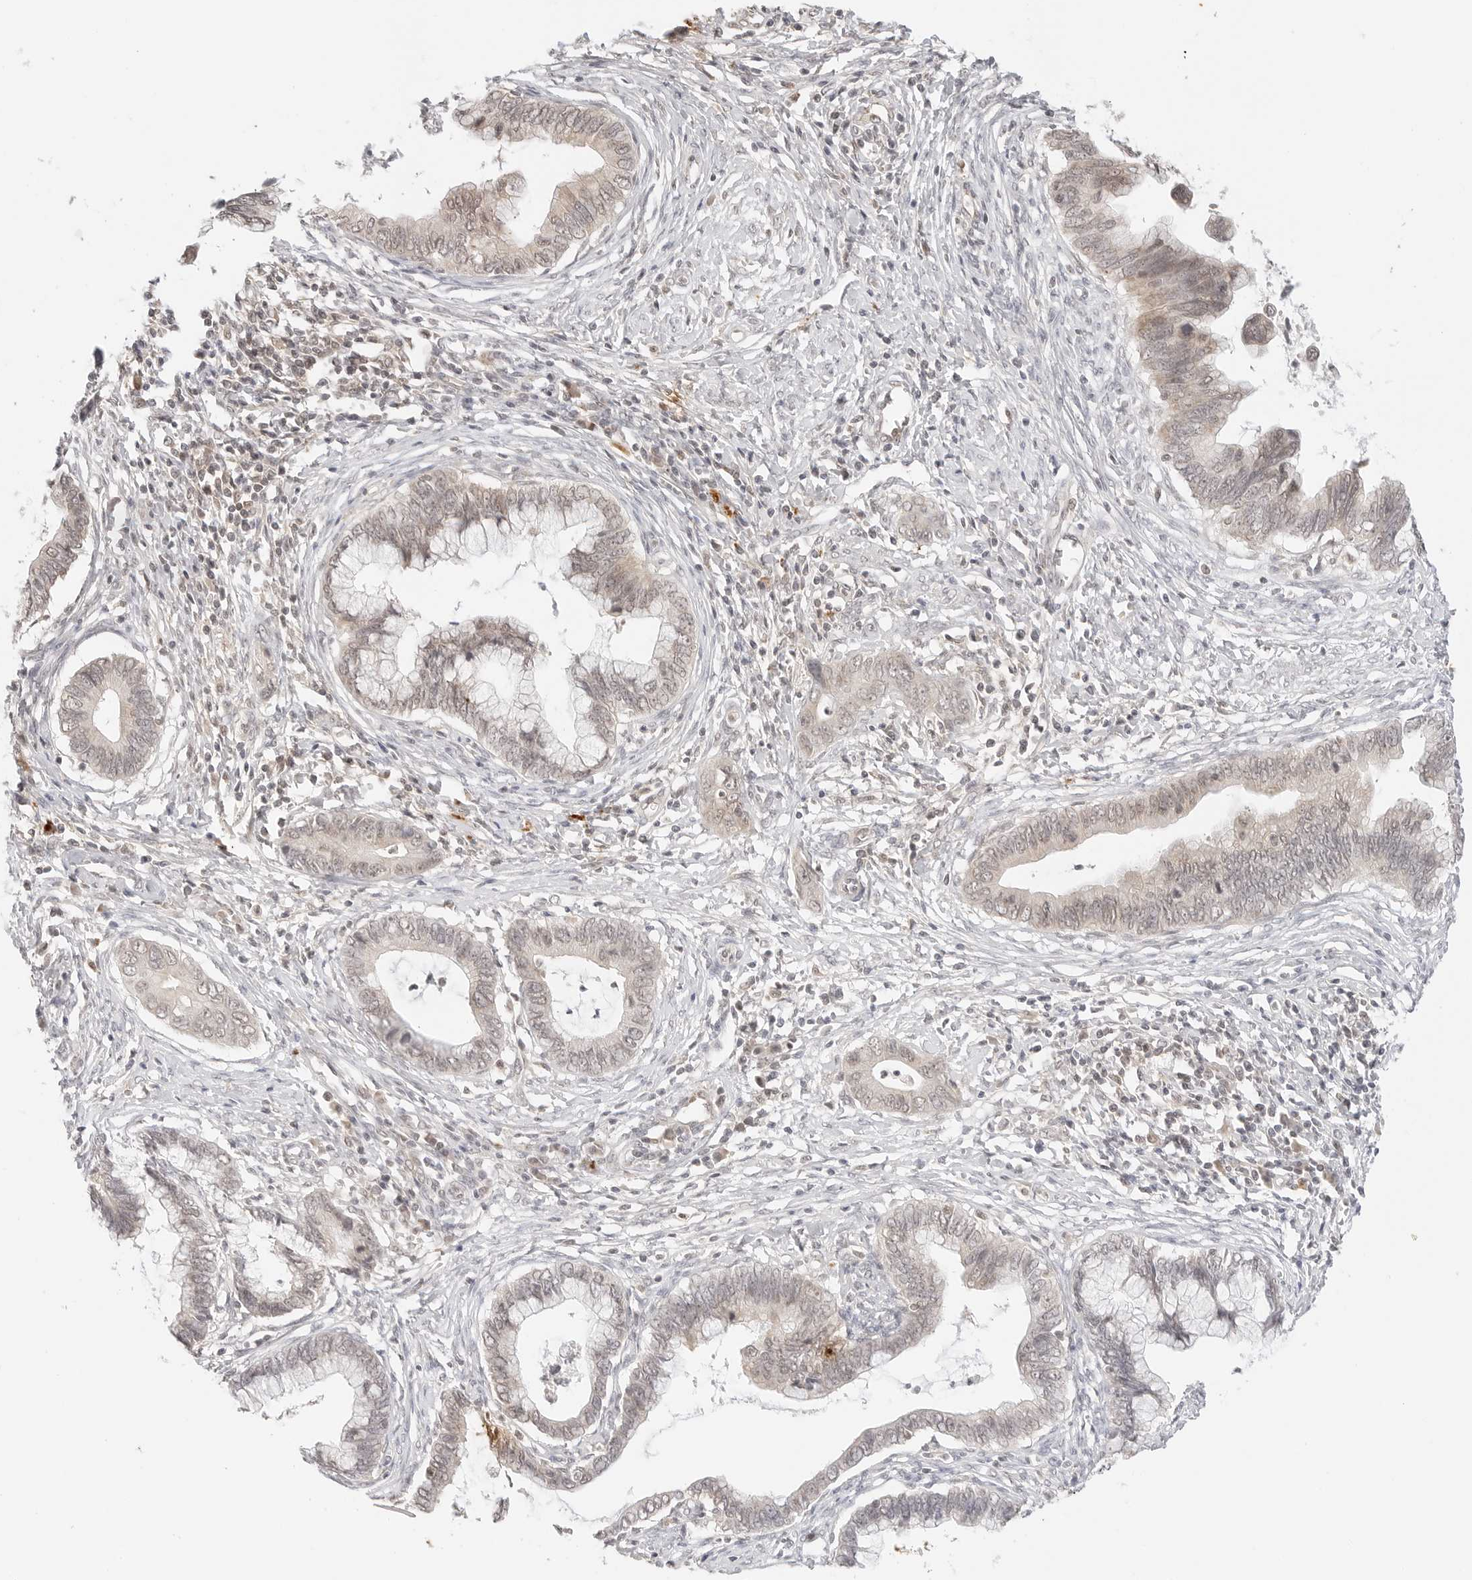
{"staining": {"intensity": "weak", "quantity": "25%-75%", "location": "cytoplasmic/membranous"}, "tissue": "cervical cancer", "cell_type": "Tumor cells", "image_type": "cancer", "snomed": [{"axis": "morphology", "description": "Adenocarcinoma, NOS"}, {"axis": "topography", "description": "Cervix"}], "caption": "Human cervical cancer stained with a protein marker demonstrates weak staining in tumor cells.", "gene": "GPR34", "patient": {"sex": "female", "age": 44}}